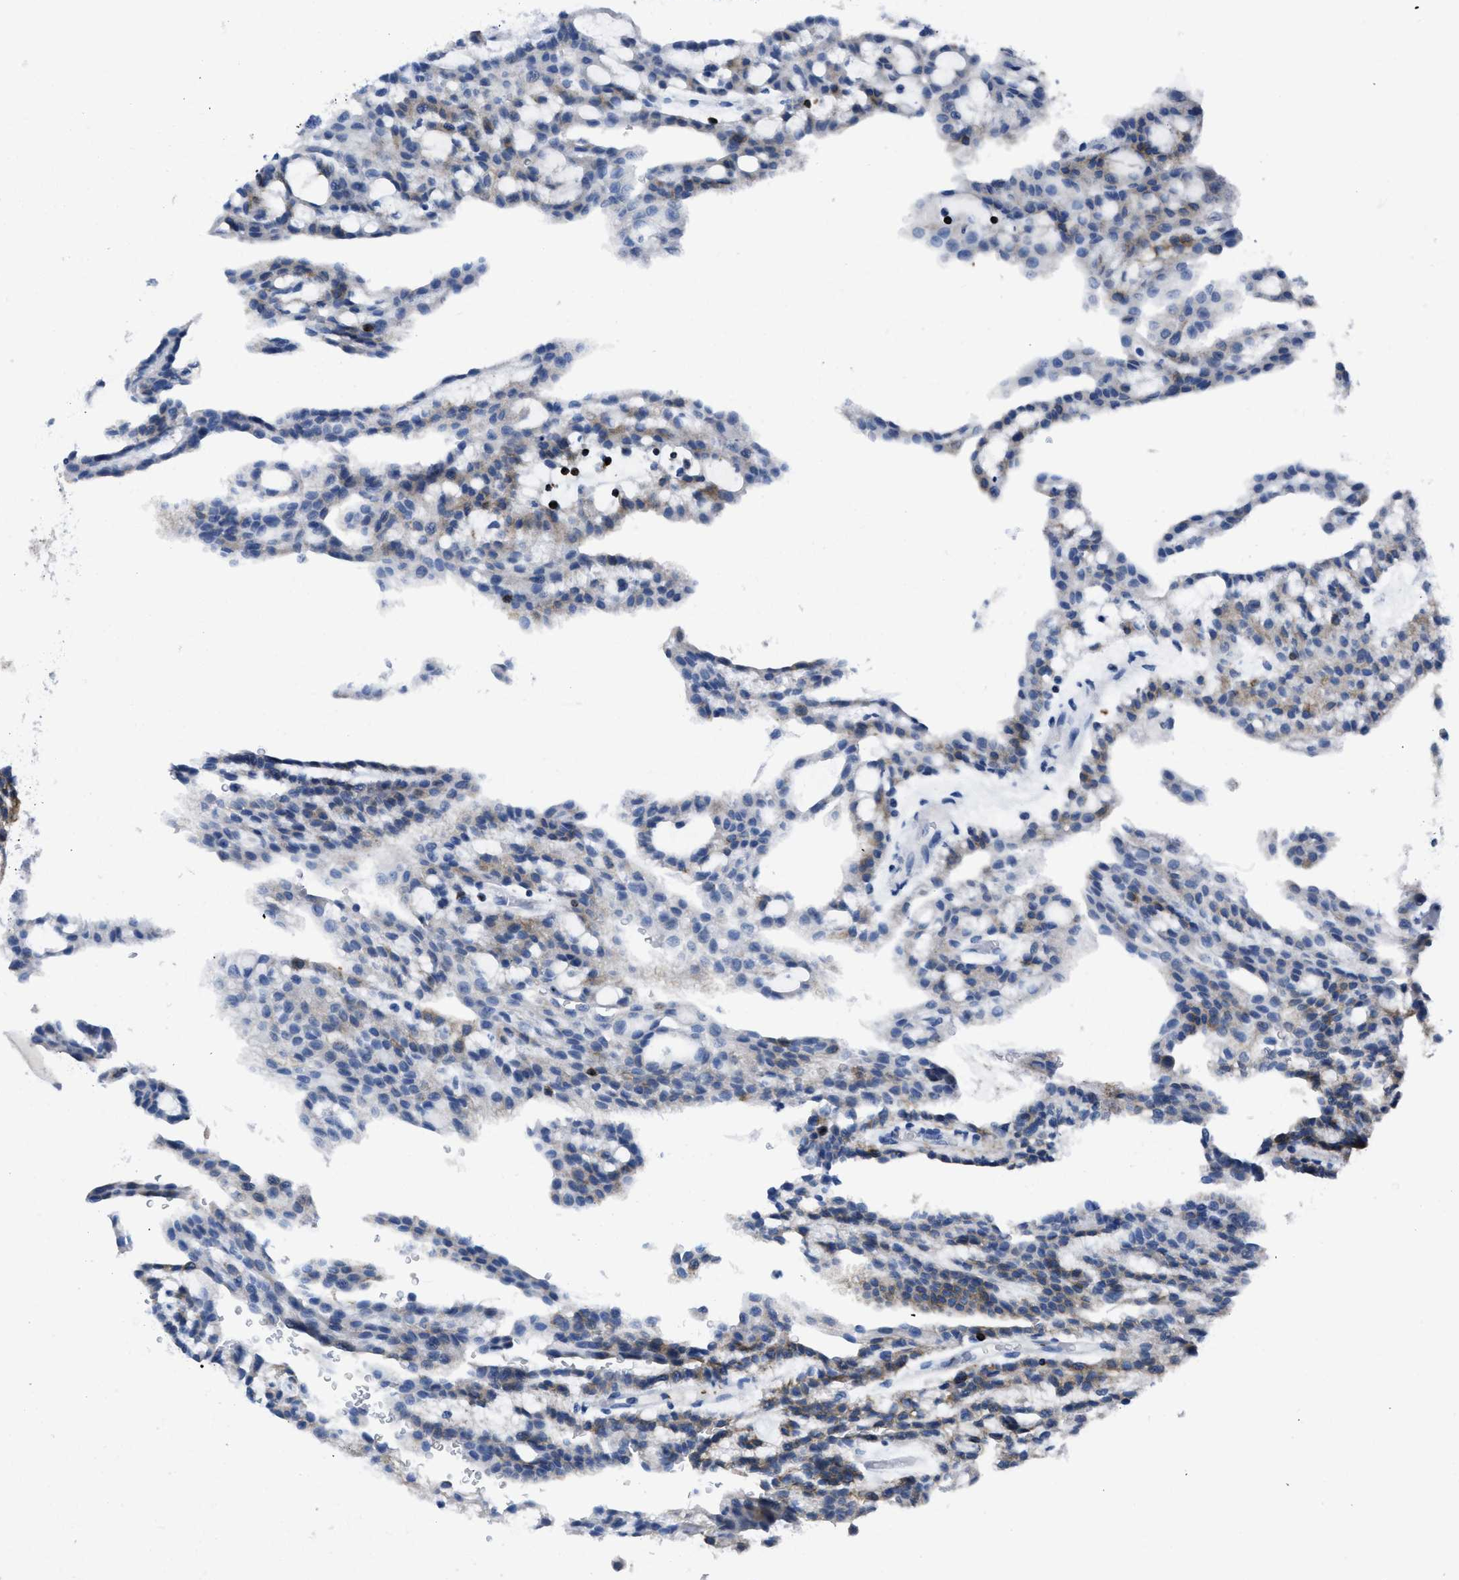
{"staining": {"intensity": "weak", "quantity": "<25%", "location": "cytoplasmic/membranous"}, "tissue": "renal cancer", "cell_type": "Tumor cells", "image_type": "cancer", "snomed": [{"axis": "morphology", "description": "Adenocarcinoma, NOS"}, {"axis": "topography", "description": "Kidney"}], "caption": "Immunohistochemical staining of human renal cancer (adenocarcinoma) reveals no significant staining in tumor cells.", "gene": "ITGA3", "patient": {"sex": "male", "age": 63}}